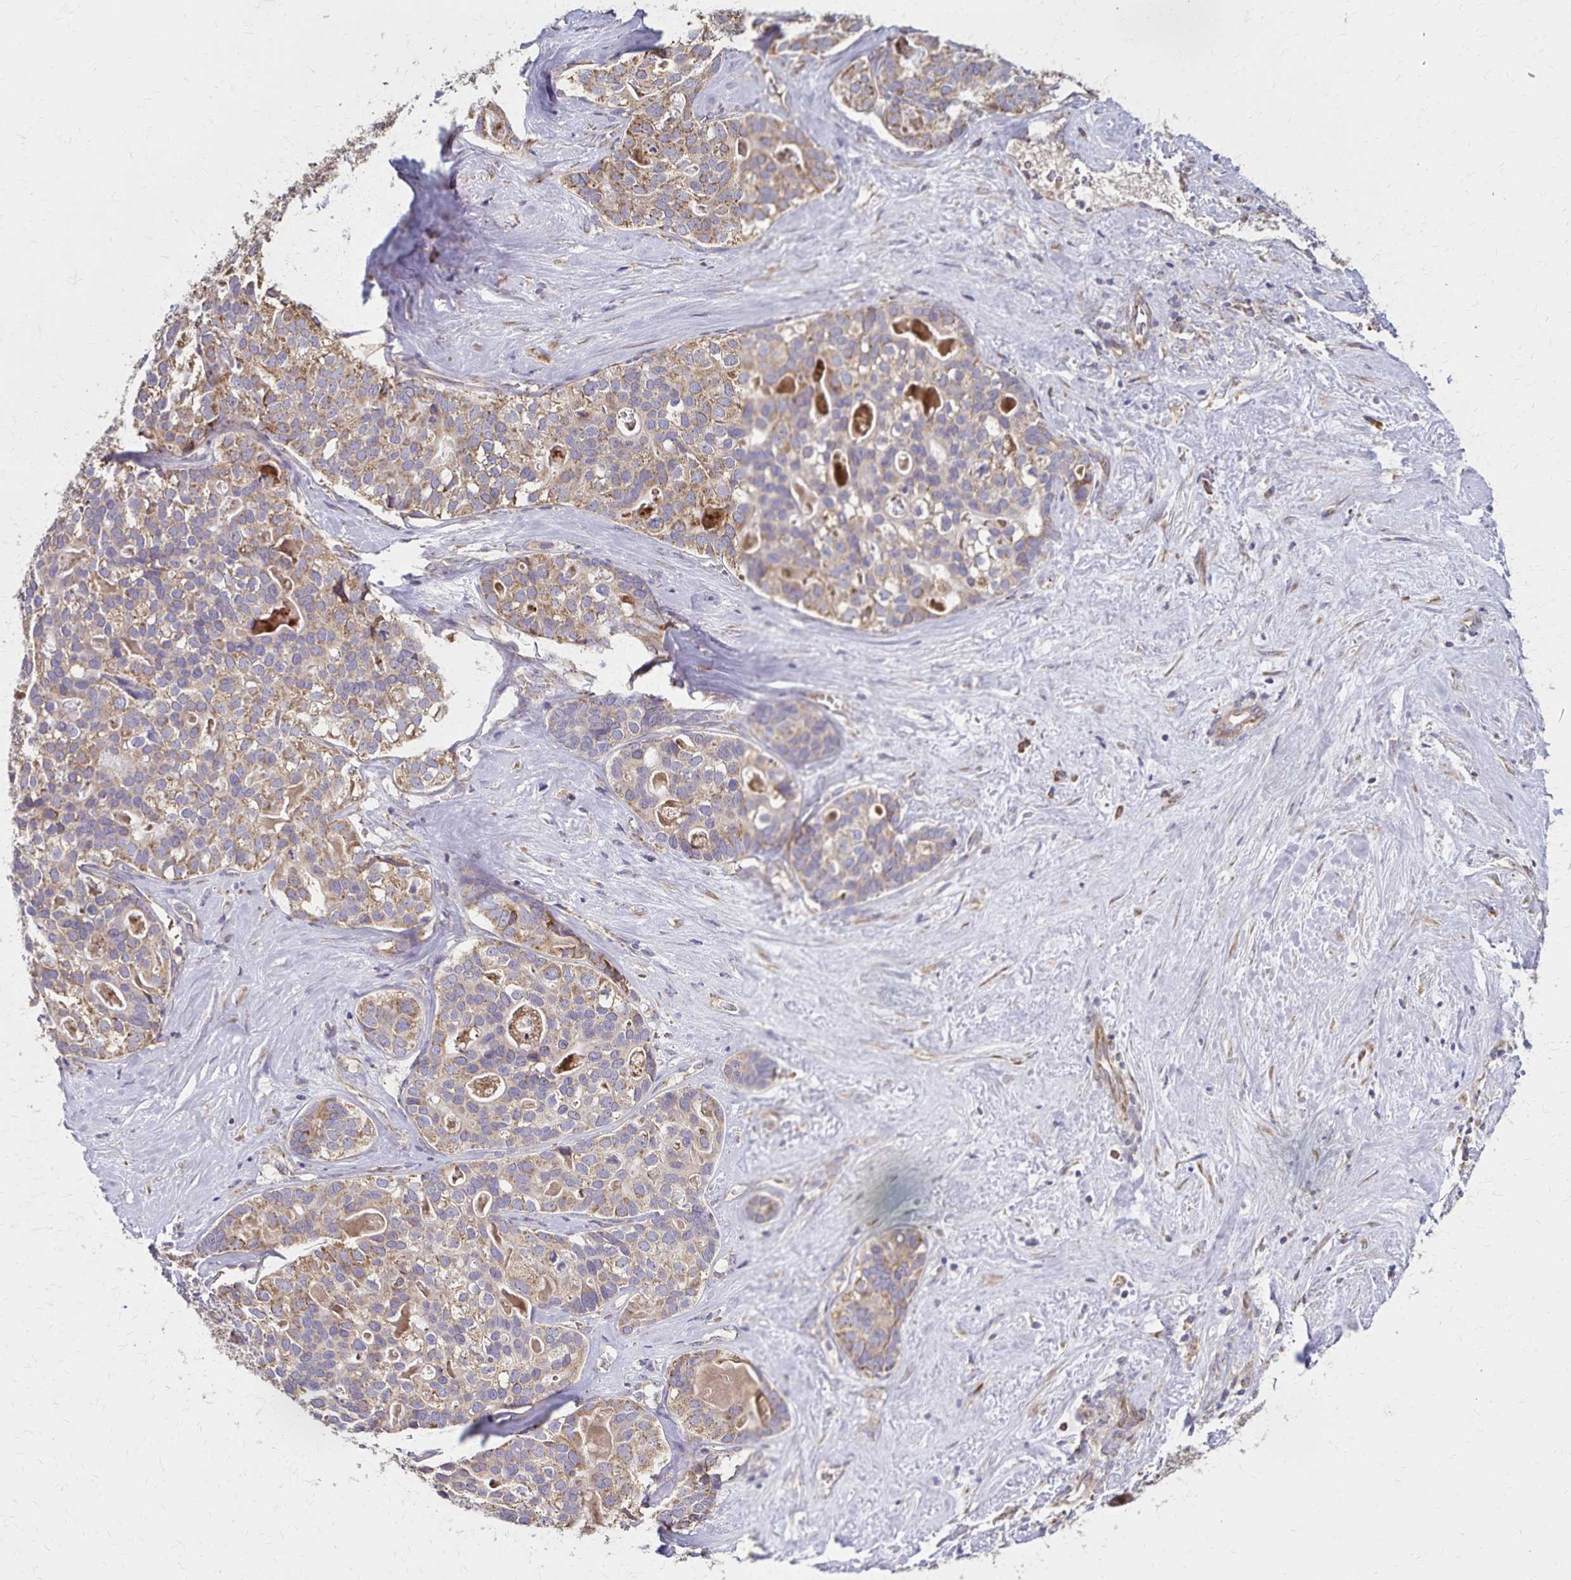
{"staining": {"intensity": "moderate", "quantity": ">75%", "location": "cytoplasmic/membranous"}, "tissue": "liver cancer", "cell_type": "Tumor cells", "image_type": "cancer", "snomed": [{"axis": "morphology", "description": "Cholangiocarcinoma"}, {"axis": "topography", "description": "Liver"}], "caption": "Cholangiocarcinoma (liver) stained with DAB (3,3'-diaminobenzidine) immunohistochemistry (IHC) shows medium levels of moderate cytoplasmic/membranous positivity in about >75% of tumor cells.", "gene": "RNF10", "patient": {"sex": "male", "age": 56}}